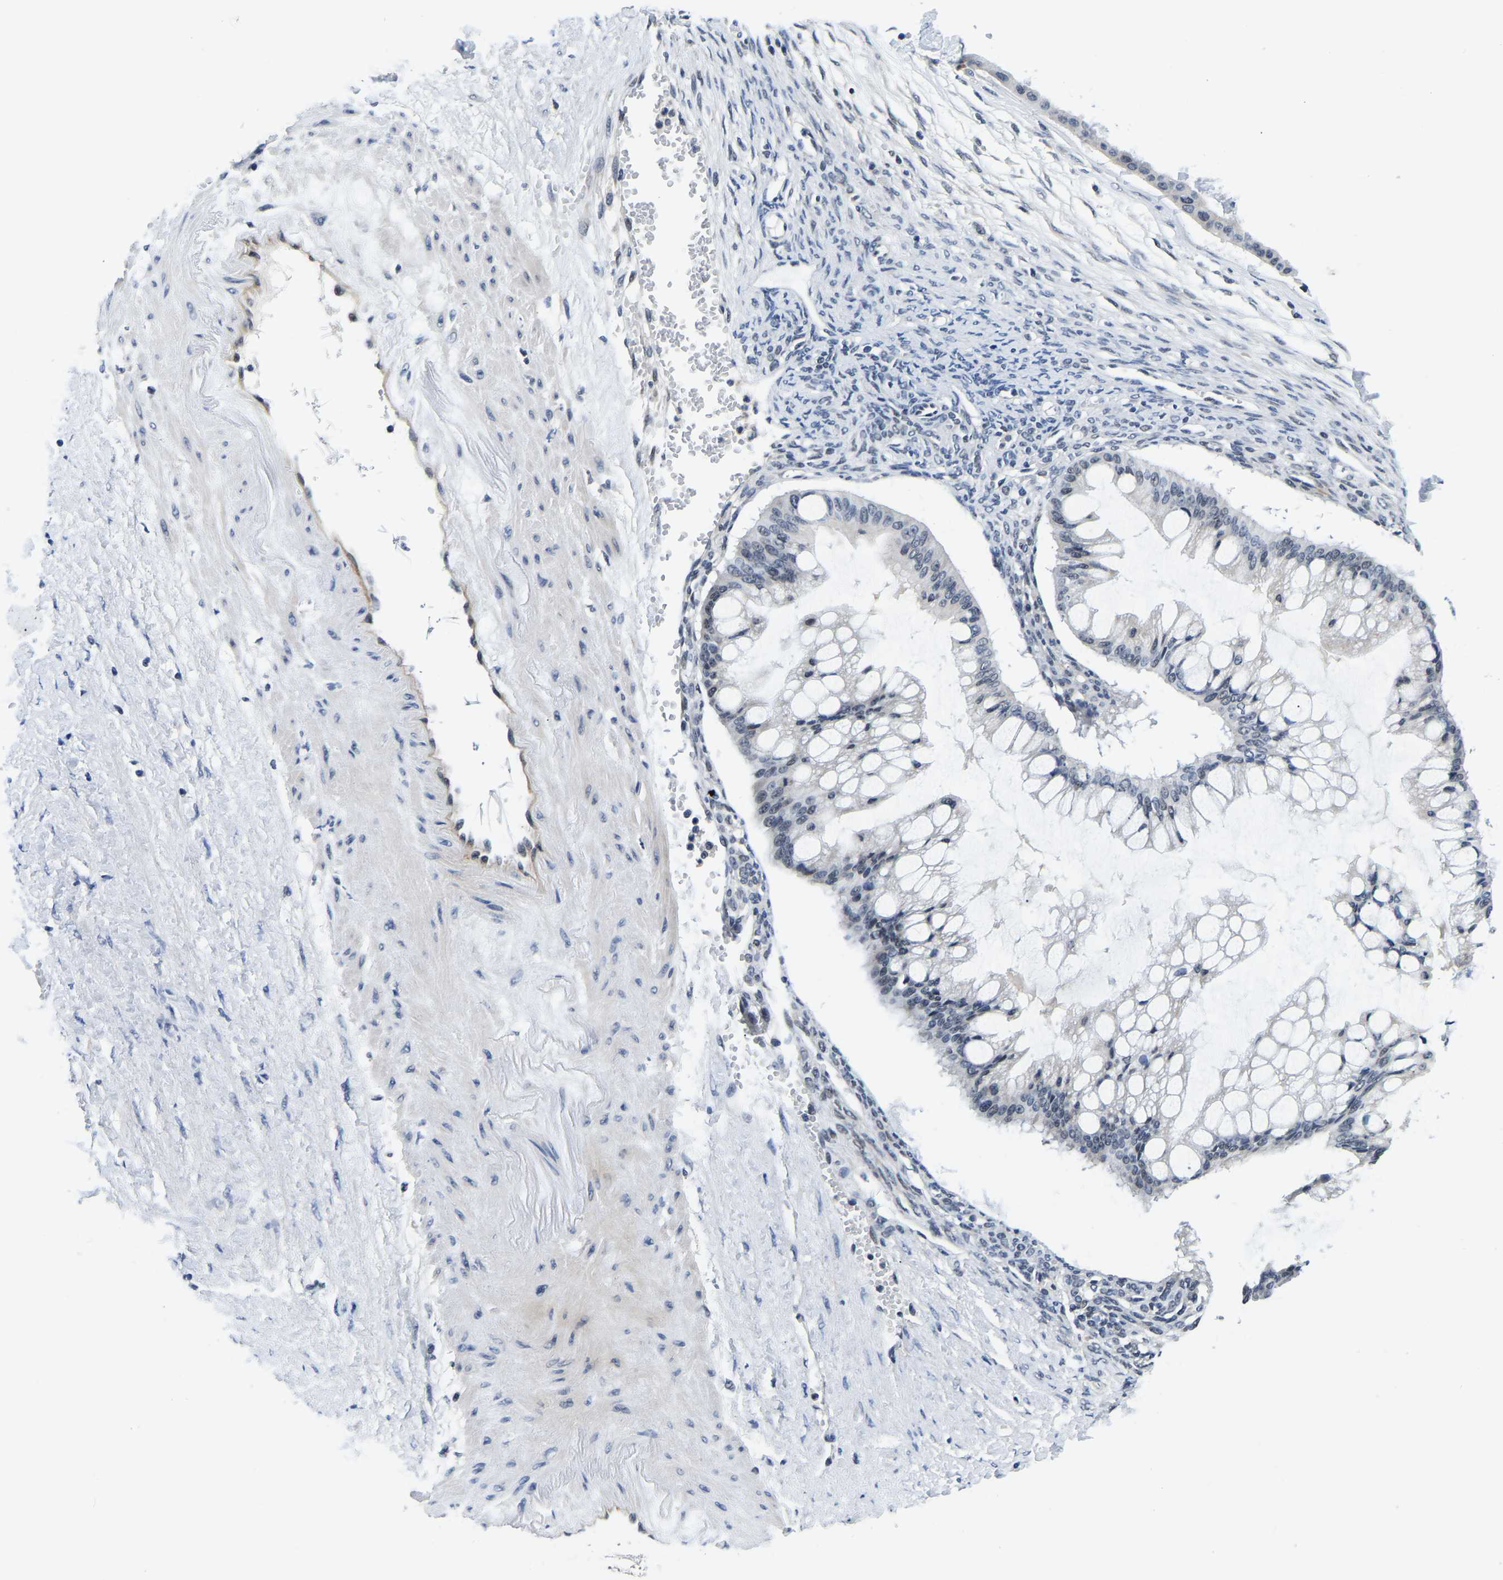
{"staining": {"intensity": "negative", "quantity": "none", "location": "none"}, "tissue": "ovarian cancer", "cell_type": "Tumor cells", "image_type": "cancer", "snomed": [{"axis": "morphology", "description": "Cystadenocarcinoma, mucinous, NOS"}, {"axis": "topography", "description": "Ovary"}], "caption": "This is an IHC micrograph of human ovarian cancer. There is no expression in tumor cells.", "gene": "POLDIP3", "patient": {"sex": "female", "age": 73}}